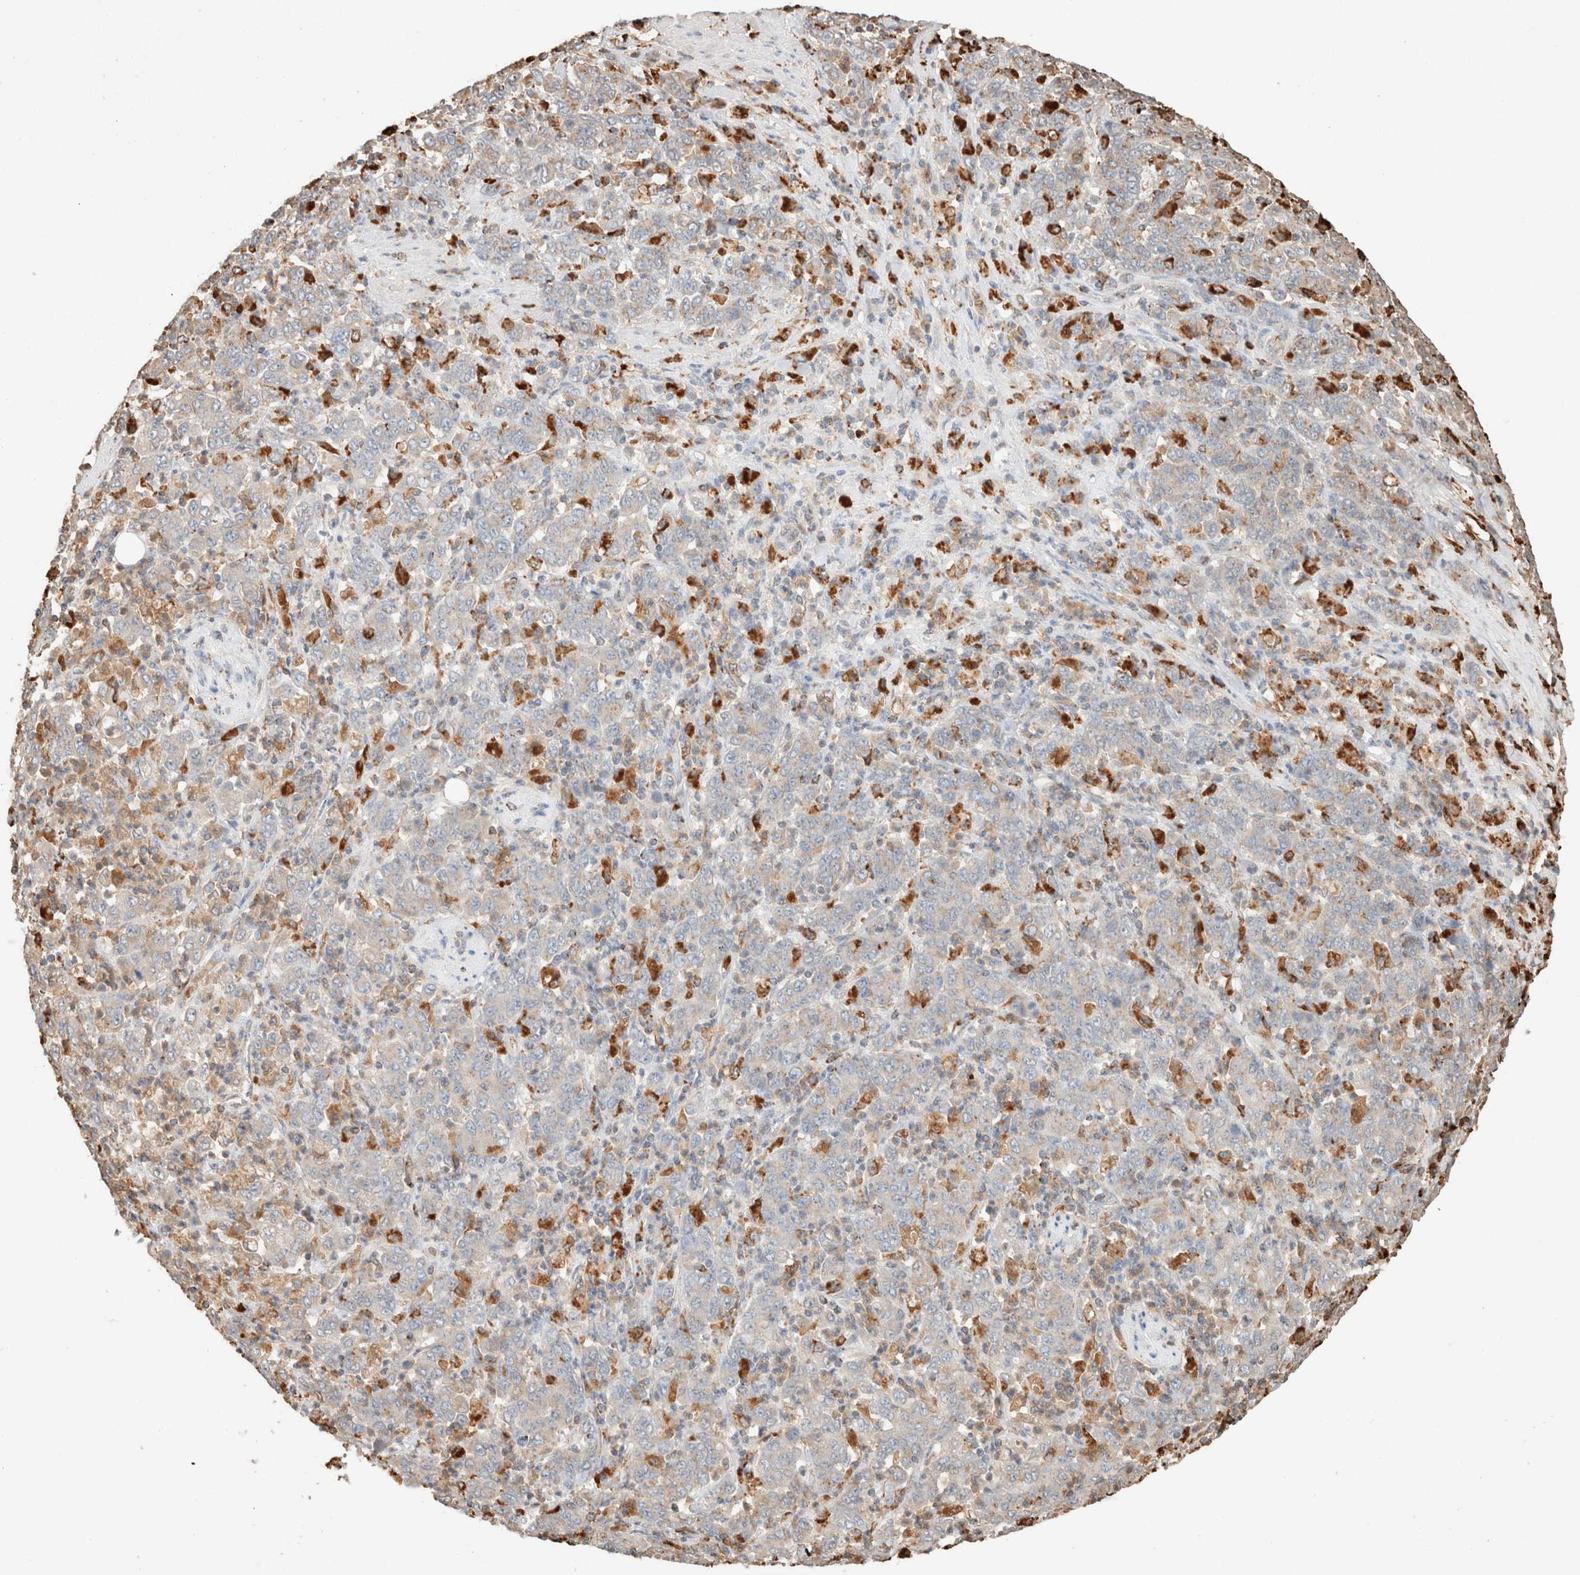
{"staining": {"intensity": "weak", "quantity": "25%-75%", "location": "cytoplasmic/membranous"}, "tissue": "stomach cancer", "cell_type": "Tumor cells", "image_type": "cancer", "snomed": [{"axis": "morphology", "description": "Adenocarcinoma, NOS"}, {"axis": "topography", "description": "Stomach, lower"}], "caption": "IHC photomicrograph of neoplastic tissue: human stomach adenocarcinoma stained using immunohistochemistry reveals low levels of weak protein expression localized specifically in the cytoplasmic/membranous of tumor cells, appearing as a cytoplasmic/membranous brown color.", "gene": "CTSC", "patient": {"sex": "female", "age": 71}}